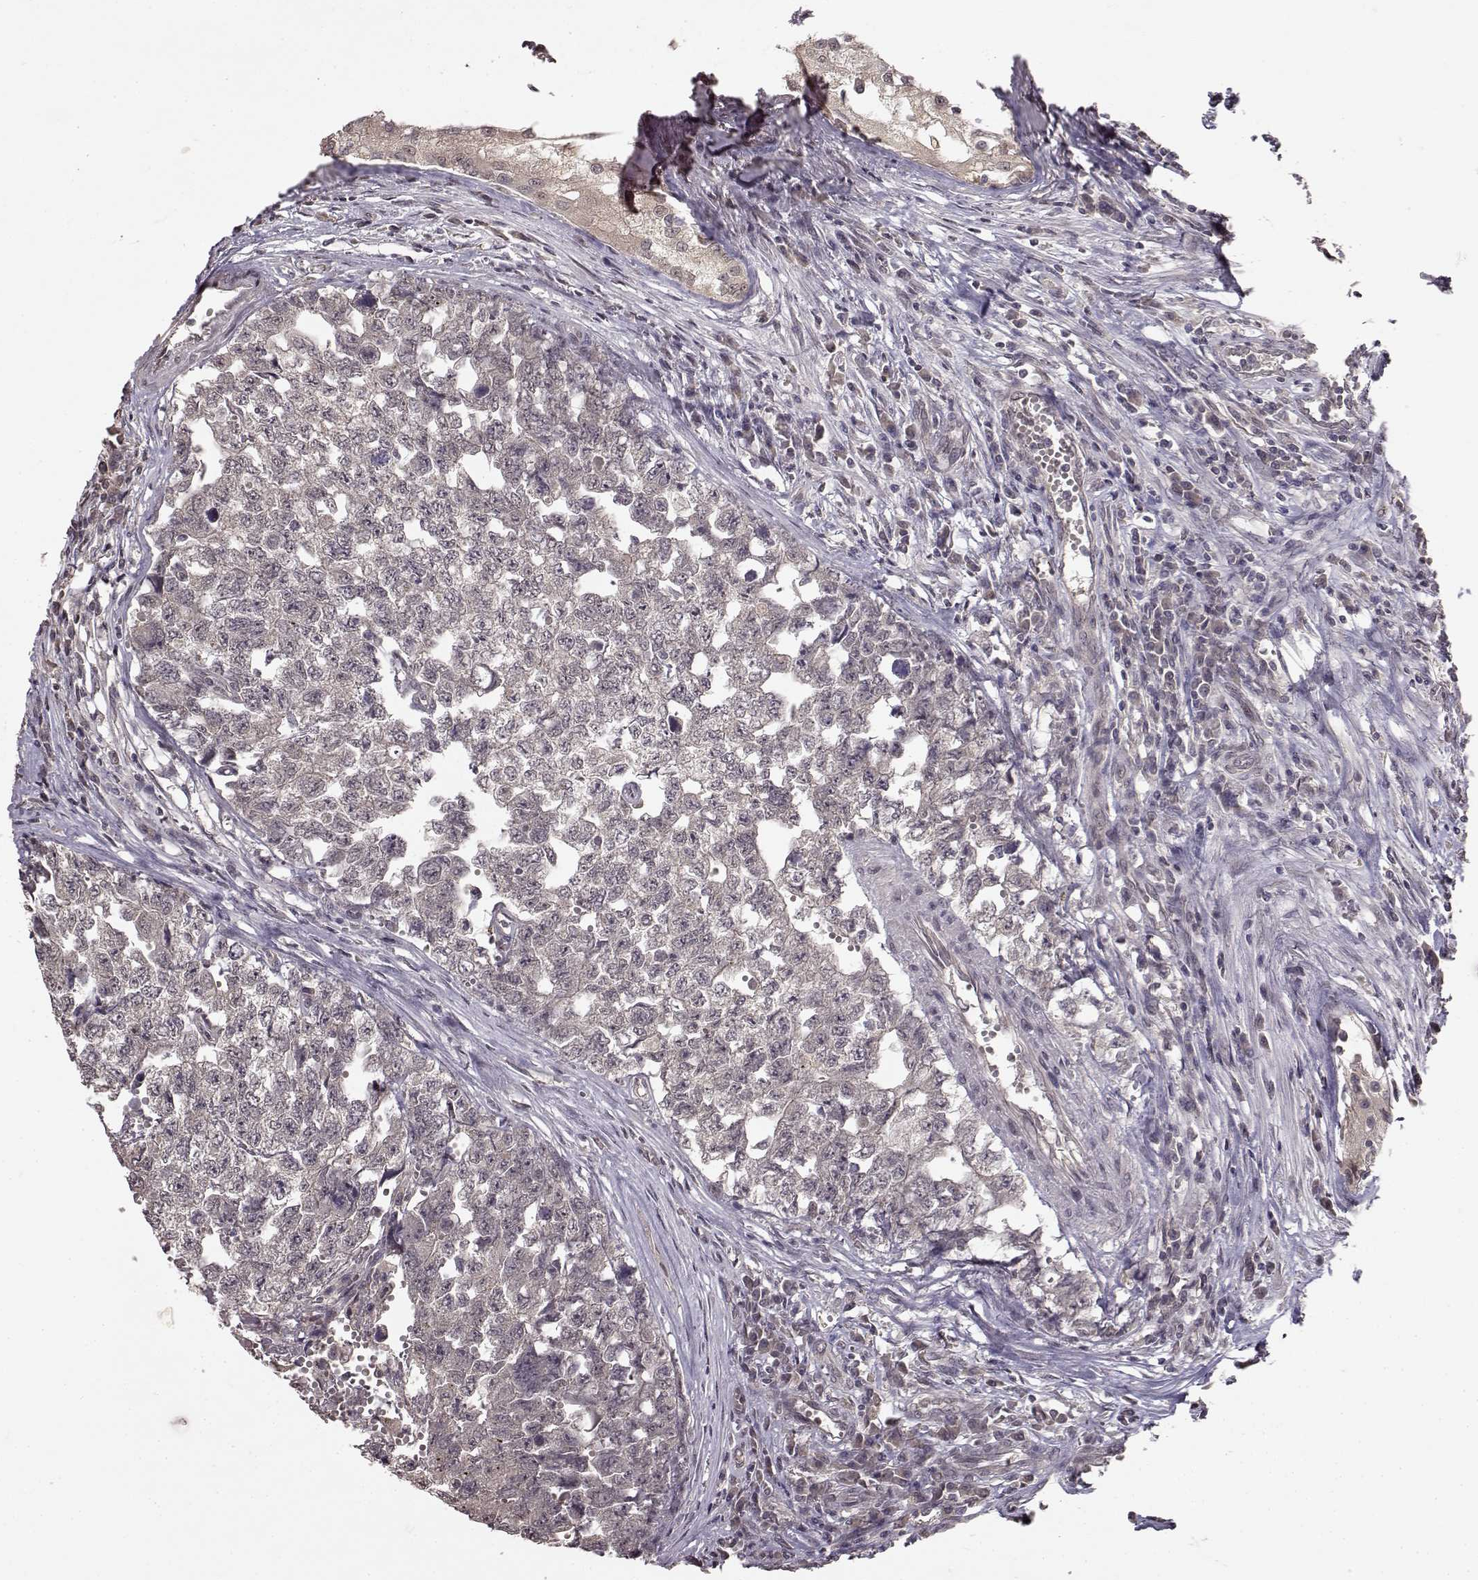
{"staining": {"intensity": "negative", "quantity": "none", "location": "none"}, "tissue": "testis cancer", "cell_type": "Tumor cells", "image_type": "cancer", "snomed": [{"axis": "morphology", "description": "Seminoma, NOS"}, {"axis": "morphology", "description": "Carcinoma, Embryonal, NOS"}, {"axis": "topography", "description": "Testis"}], "caption": "Immunohistochemistry micrograph of neoplastic tissue: human seminoma (testis) stained with DAB reveals no significant protein expression in tumor cells.", "gene": "NTRK2", "patient": {"sex": "male", "age": 22}}